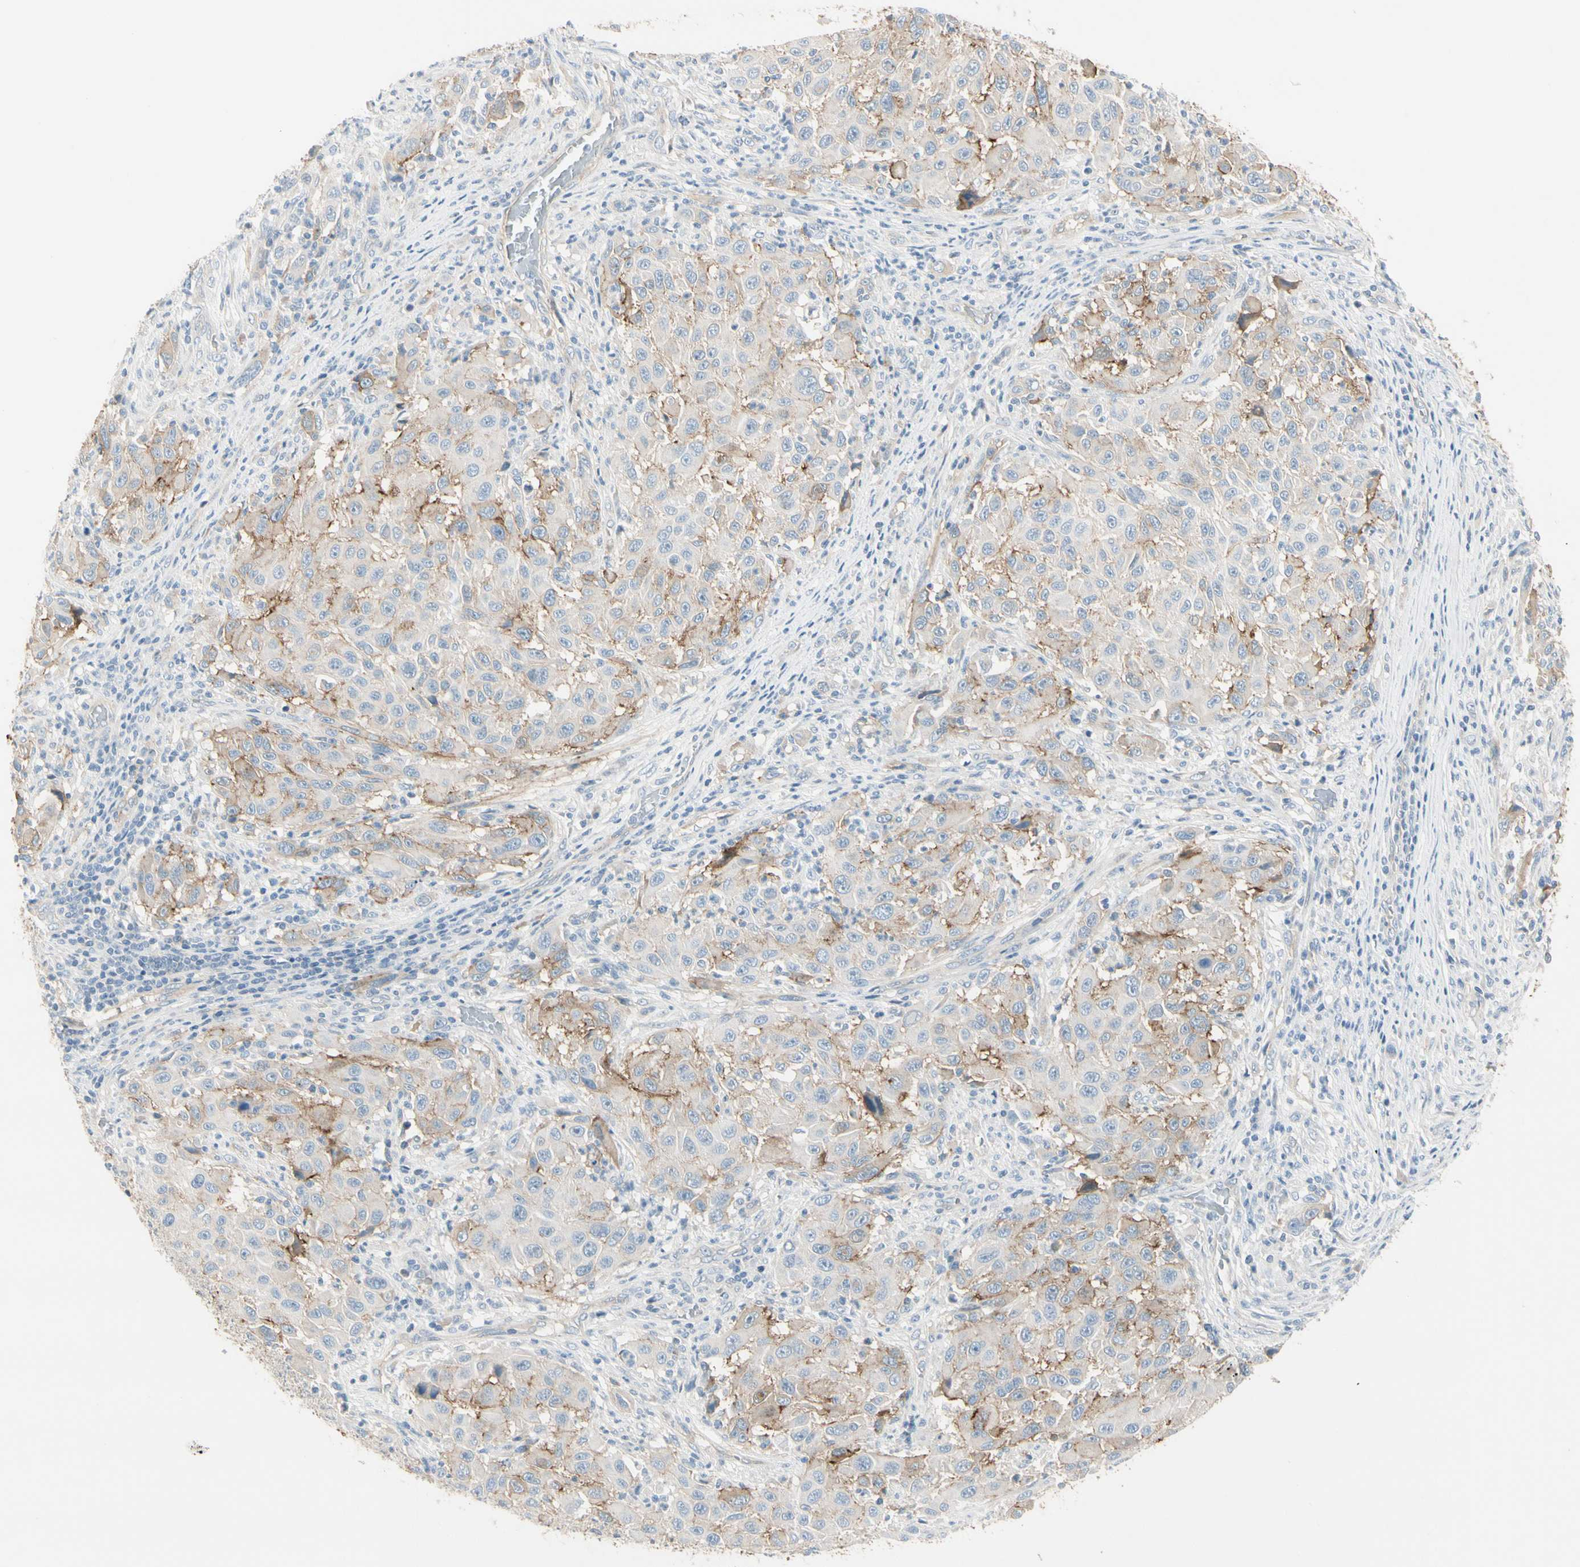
{"staining": {"intensity": "weak", "quantity": "25%-75%", "location": "cytoplasmic/membranous"}, "tissue": "melanoma", "cell_type": "Tumor cells", "image_type": "cancer", "snomed": [{"axis": "morphology", "description": "Malignant melanoma, Metastatic site"}, {"axis": "topography", "description": "Lymph node"}], "caption": "Tumor cells reveal weak cytoplasmic/membranous expression in about 25%-75% of cells in melanoma.", "gene": "ITGA3", "patient": {"sex": "male", "age": 61}}